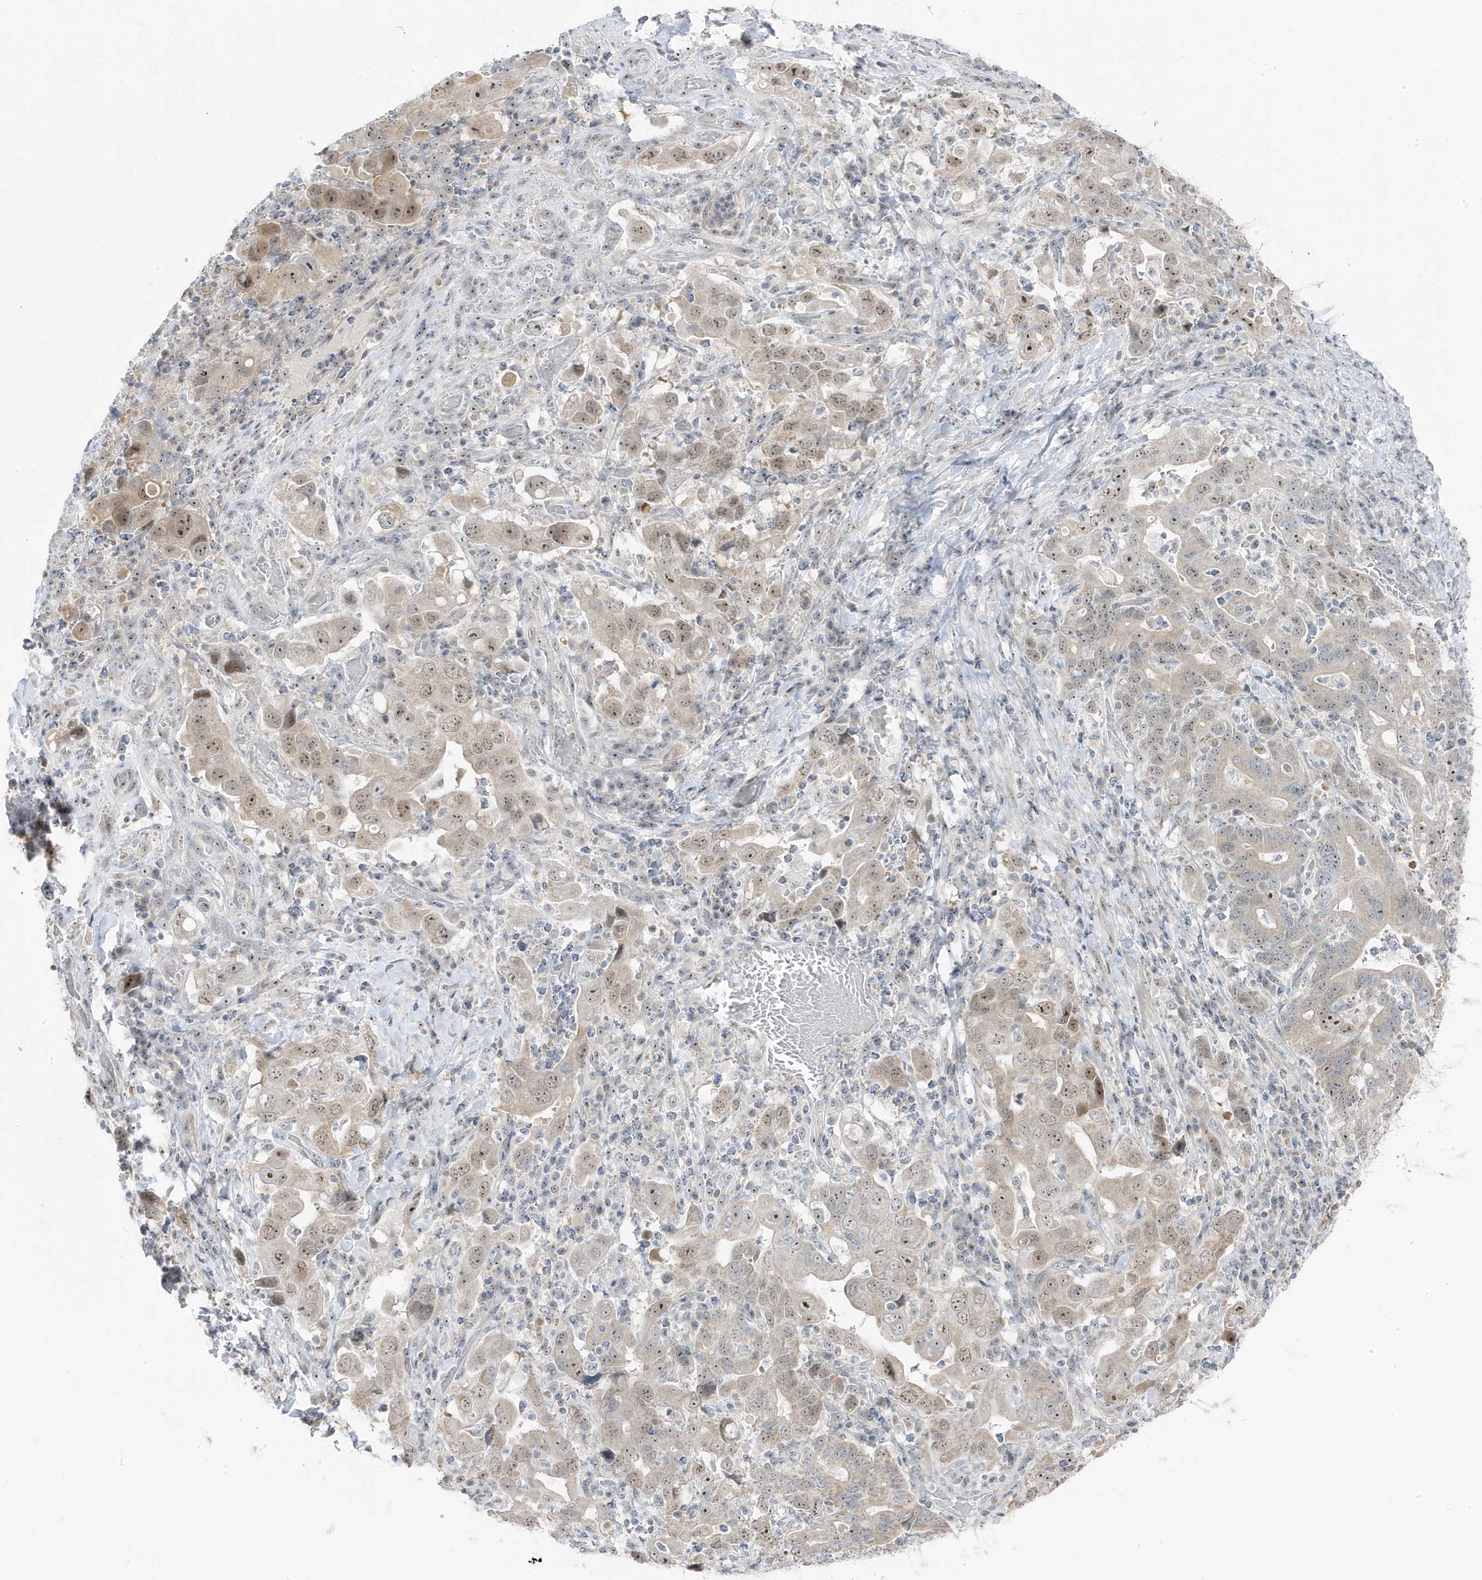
{"staining": {"intensity": "moderate", "quantity": "25%-75%", "location": "nuclear"}, "tissue": "stomach cancer", "cell_type": "Tumor cells", "image_type": "cancer", "snomed": [{"axis": "morphology", "description": "Adenocarcinoma, NOS"}, {"axis": "topography", "description": "Stomach, upper"}], "caption": "Protein expression analysis of stomach cancer exhibits moderate nuclear expression in about 25%-75% of tumor cells. The staining was performed using DAB, with brown indicating positive protein expression. Nuclei are stained blue with hematoxylin.", "gene": "TSEN15", "patient": {"sex": "male", "age": 62}}